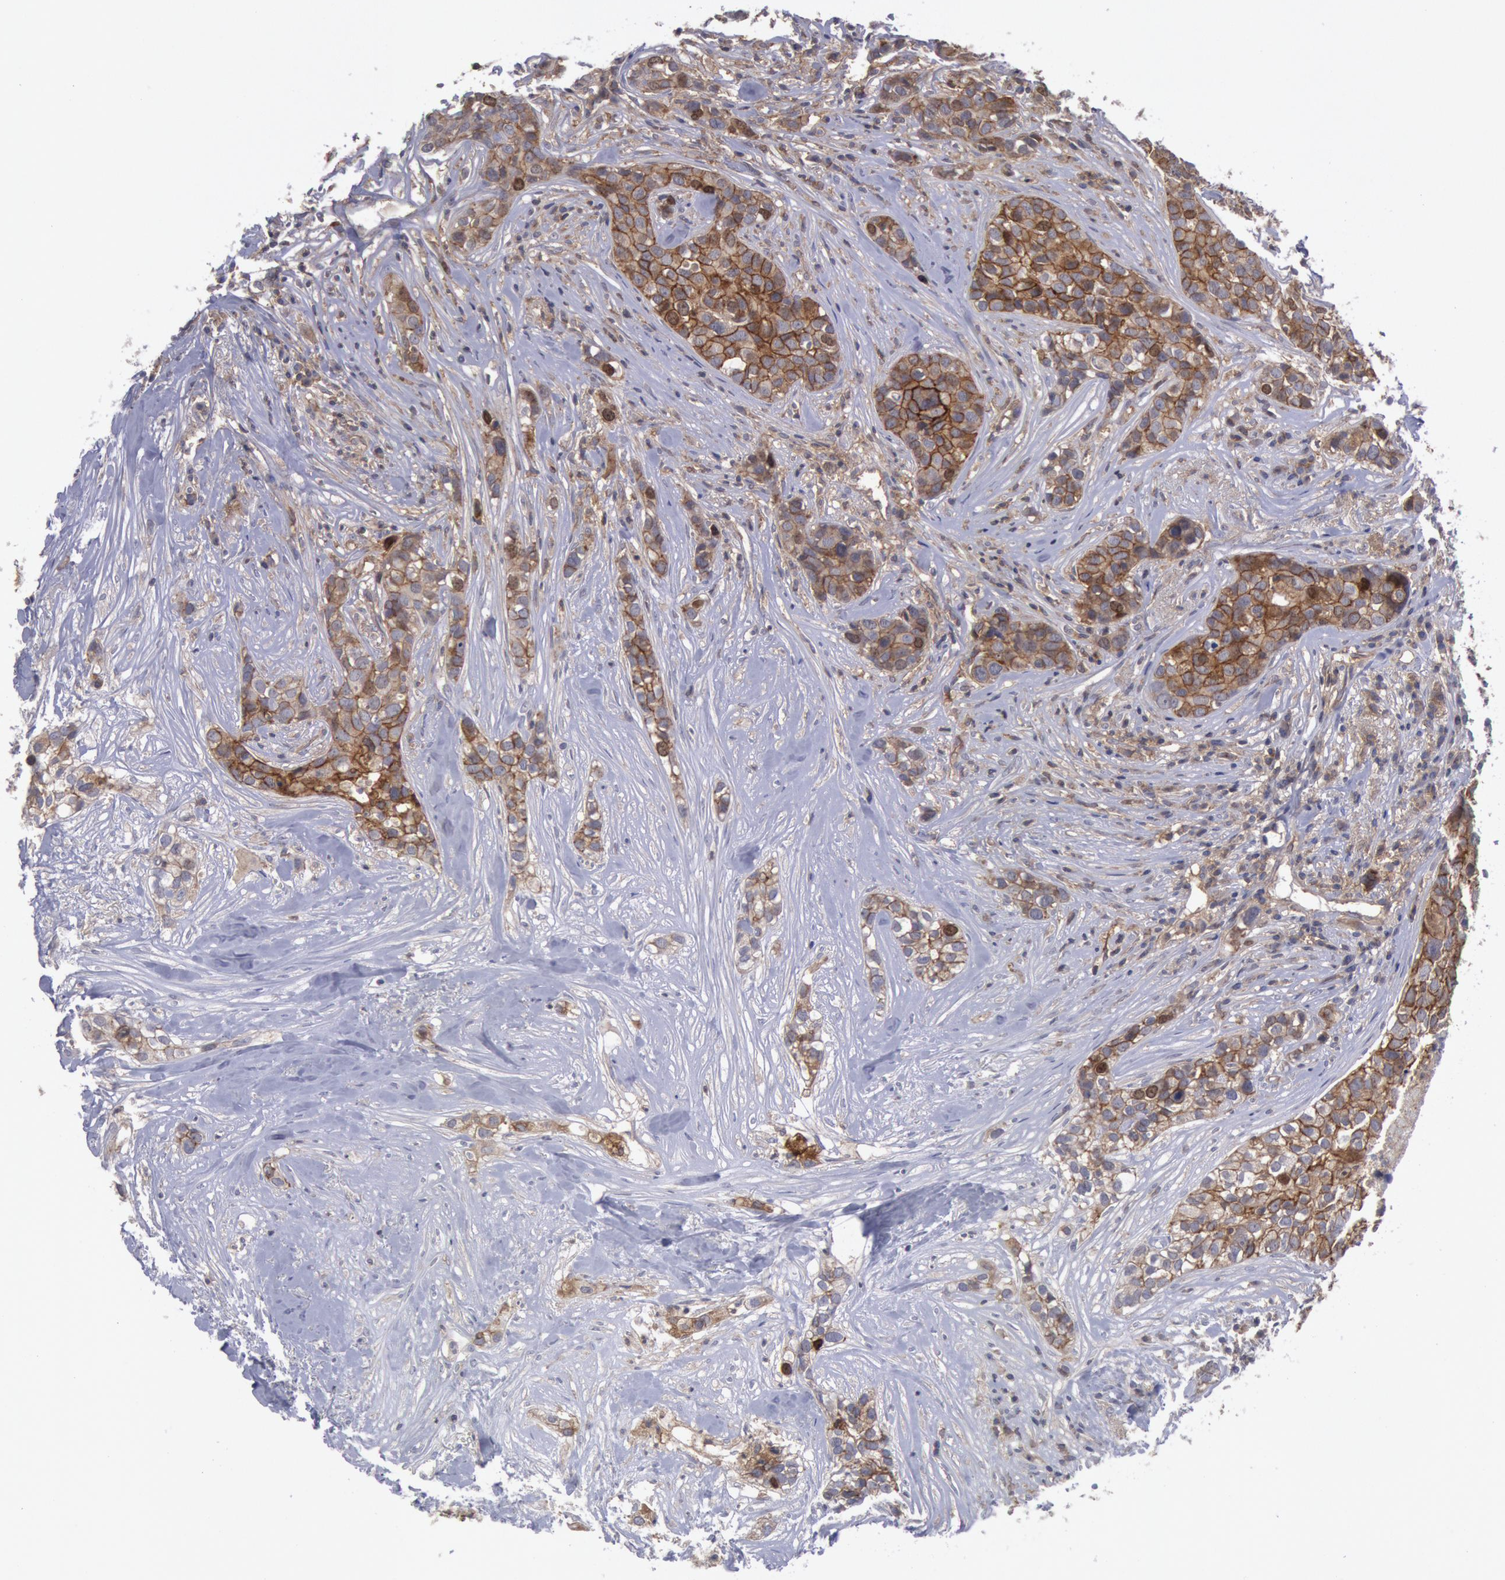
{"staining": {"intensity": "strong", "quantity": ">75%", "location": "cytoplasmic/membranous"}, "tissue": "breast cancer", "cell_type": "Tumor cells", "image_type": "cancer", "snomed": [{"axis": "morphology", "description": "Duct carcinoma"}, {"axis": "topography", "description": "Breast"}], "caption": "Protein expression by IHC shows strong cytoplasmic/membranous staining in approximately >75% of tumor cells in breast intraductal carcinoma.", "gene": "STX4", "patient": {"sex": "female", "age": 91}}